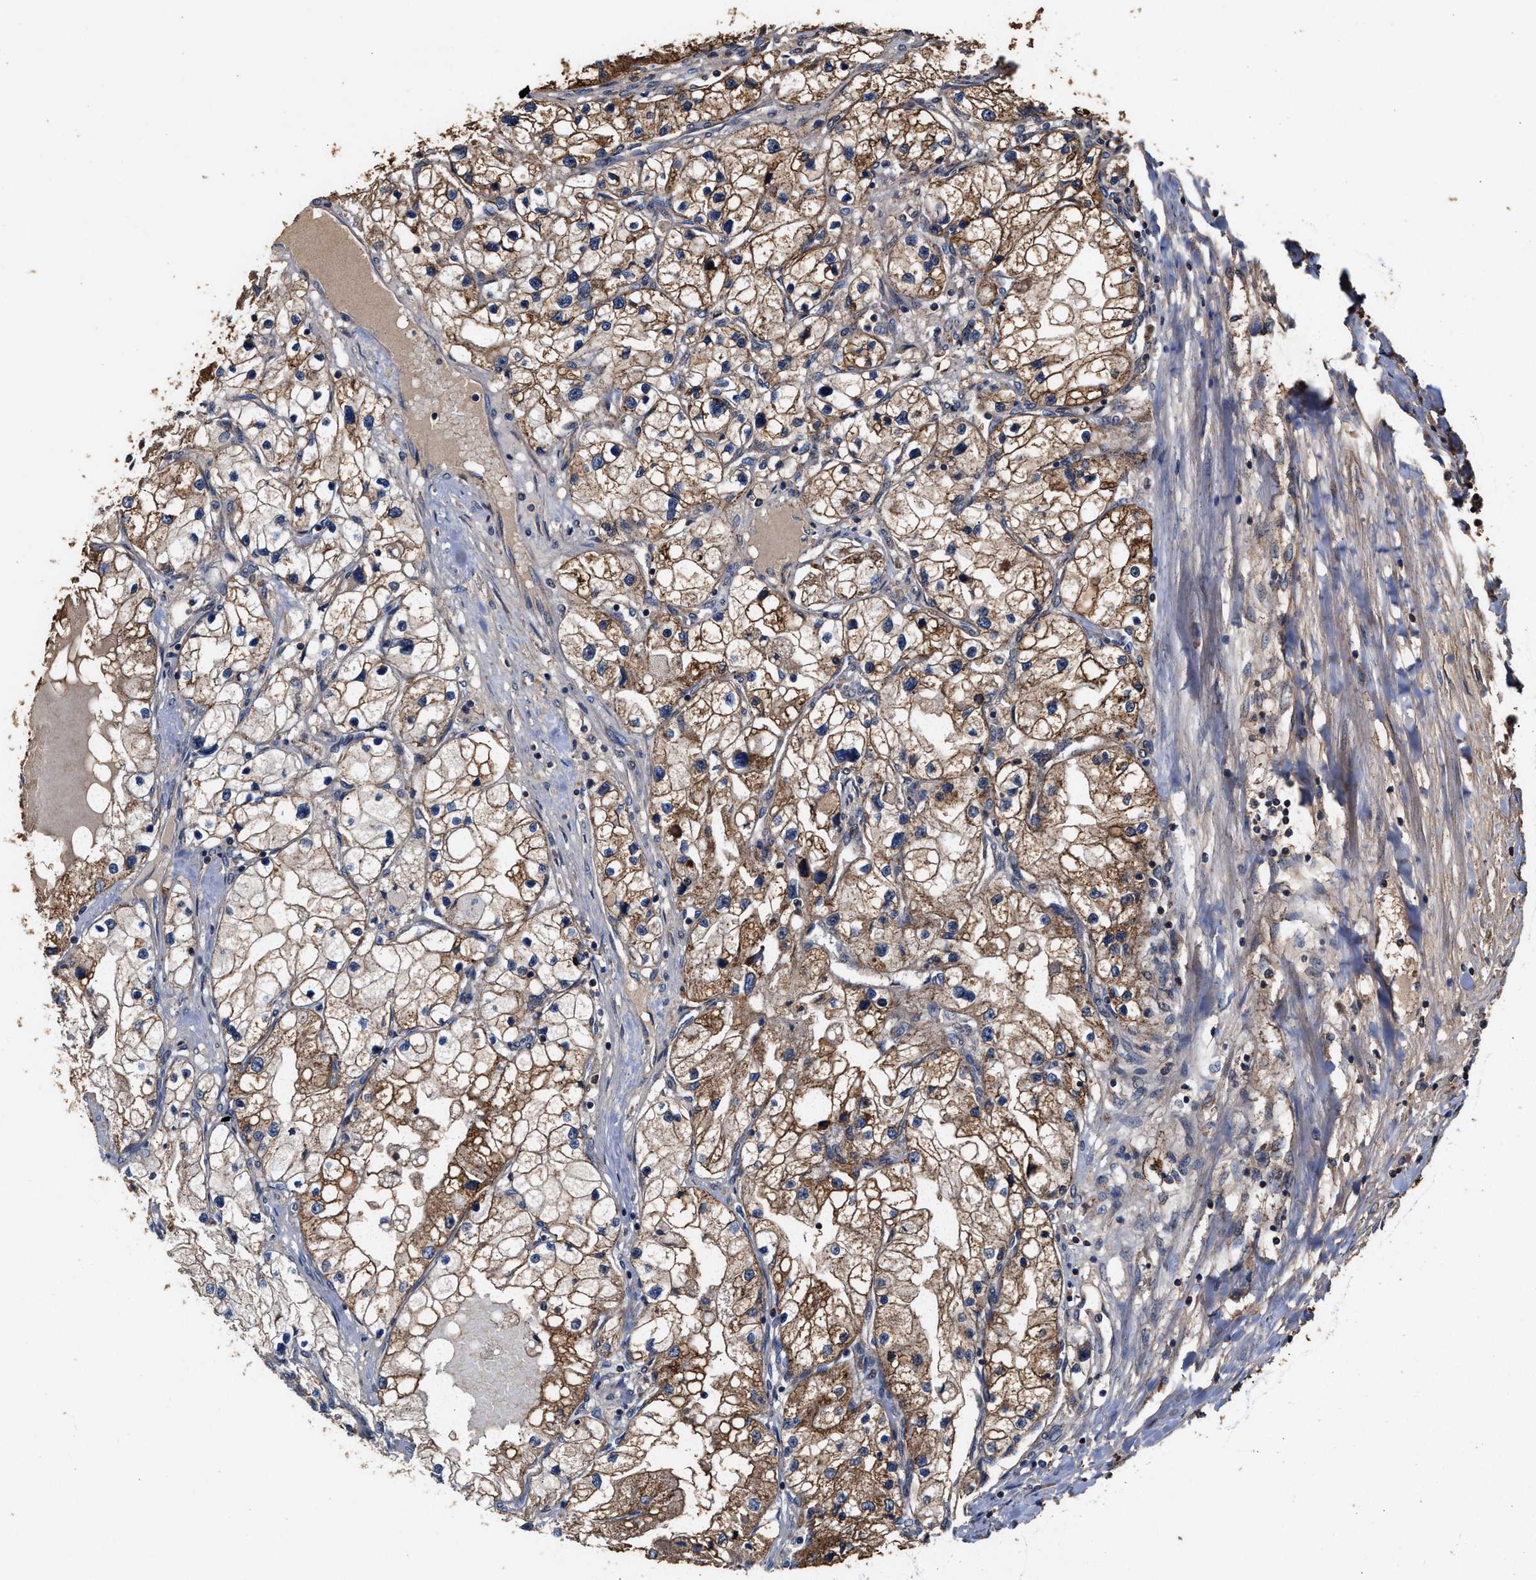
{"staining": {"intensity": "moderate", "quantity": ">75%", "location": "cytoplasmic/membranous"}, "tissue": "renal cancer", "cell_type": "Tumor cells", "image_type": "cancer", "snomed": [{"axis": "morphology", "description": "Adenocarcinoma, NOS"}, {"axis": "topography", "description": "Kidney"}], "caption": "A medium amount of moderate cytoplasmic/membranous expression is present in about >75% of tumor cells in renal cancer (adenocarcinoma) tissue.", "gene": "ZNHIT6", "patient": {"sex": "male", "age": 68}}